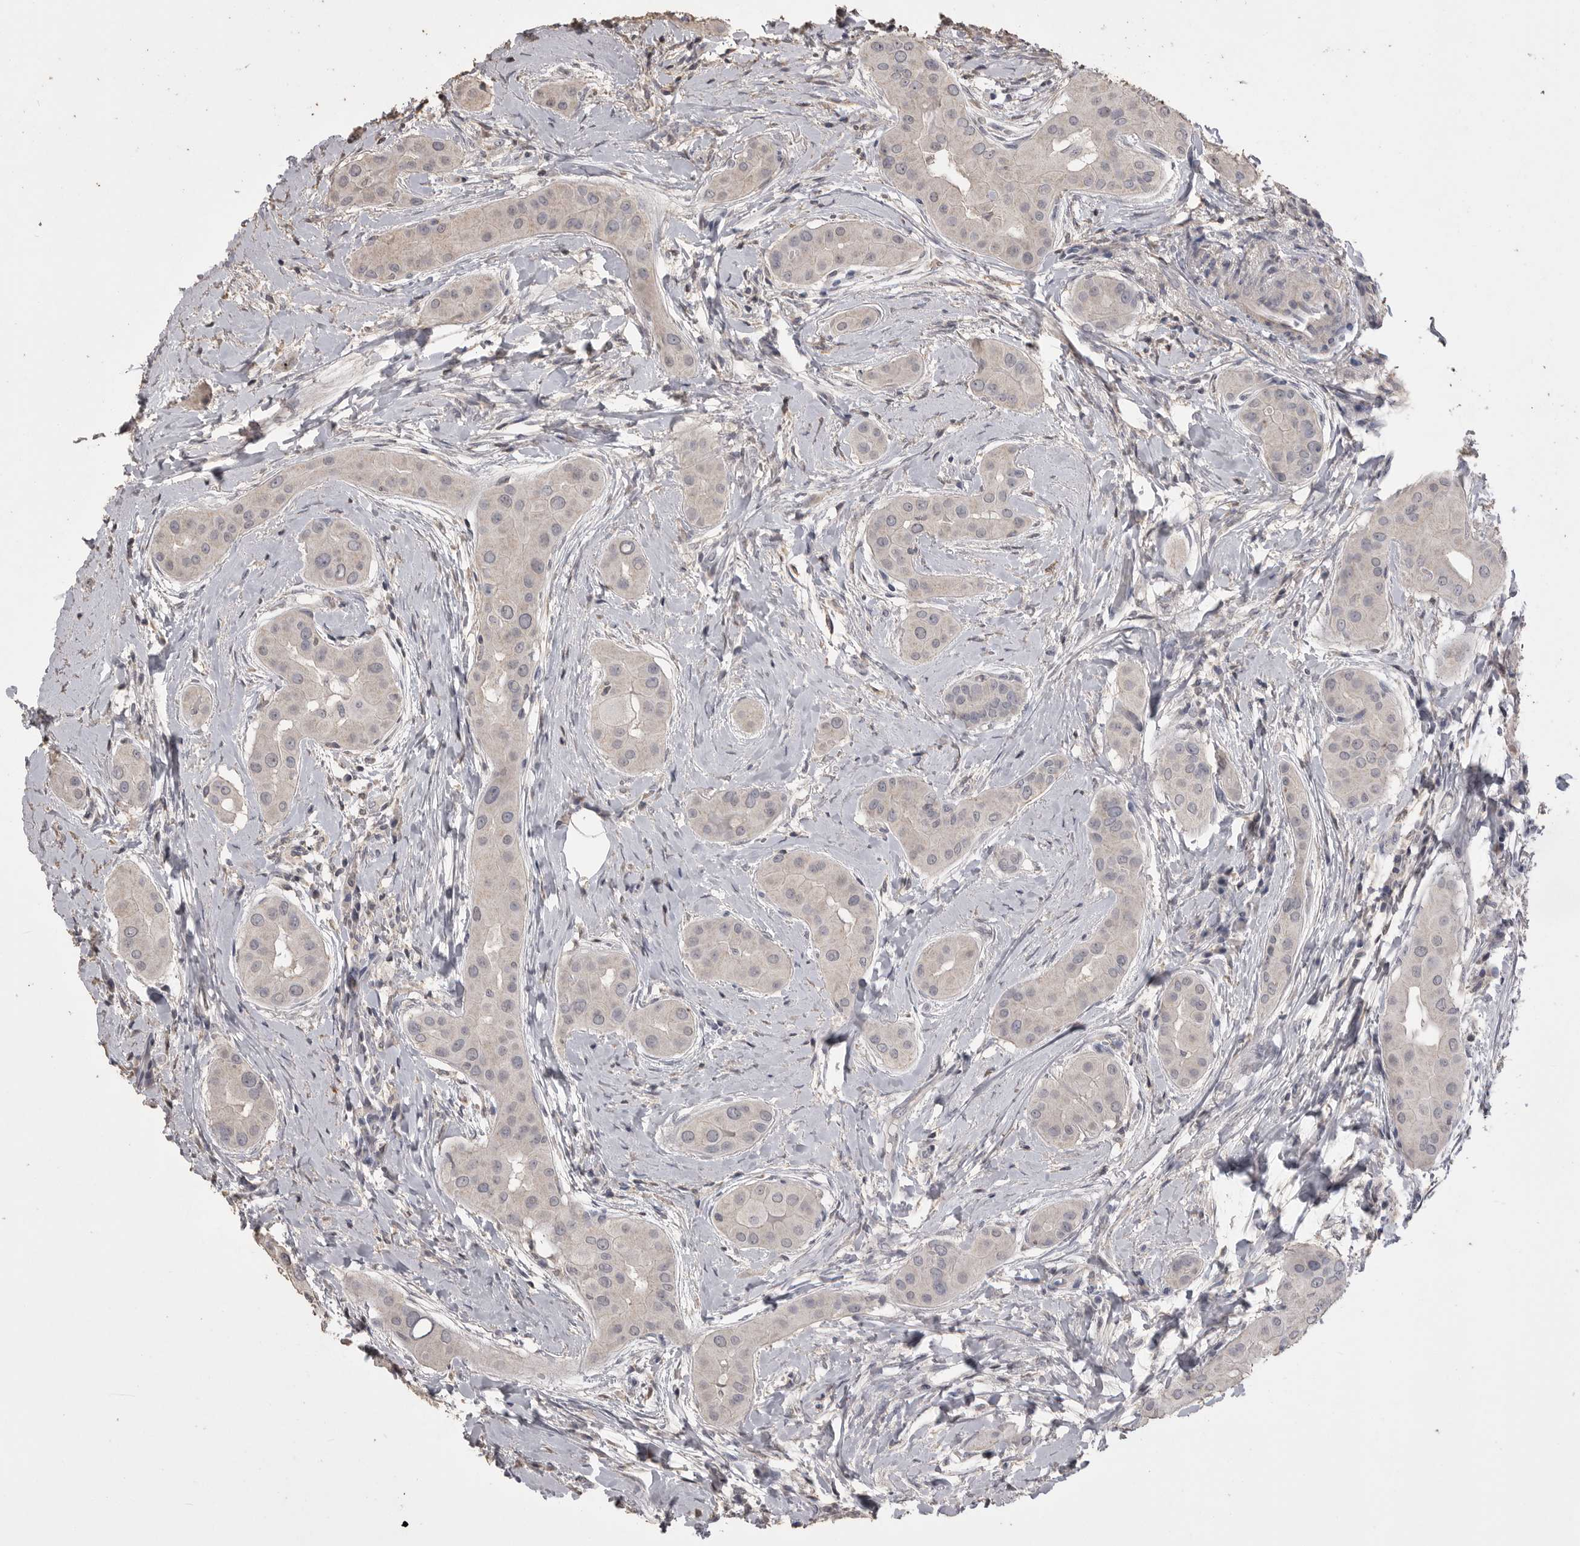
{"staining": {"intensity": "weak", "quantity": "25%-75%", "location": "cytoplasmic/membranous"}, "tissue": "thyroid cancer", "cell_type": "Tumor cells", "image_type": "cancer", "snomed": [{"axis": "morphology", "description": "Papillary adenocarcinoma, NOS"}, {"axis": "topography", "description": "Thyroid gland"}], "caption": "Weak cytoplasmic/membranous staining is present in approximately 25%-75% of tumor cells in thyroid cancer (papillary adenocarcinoma).", "gene": "MMP7", "patient": {"sex": "male", "age": 33}}